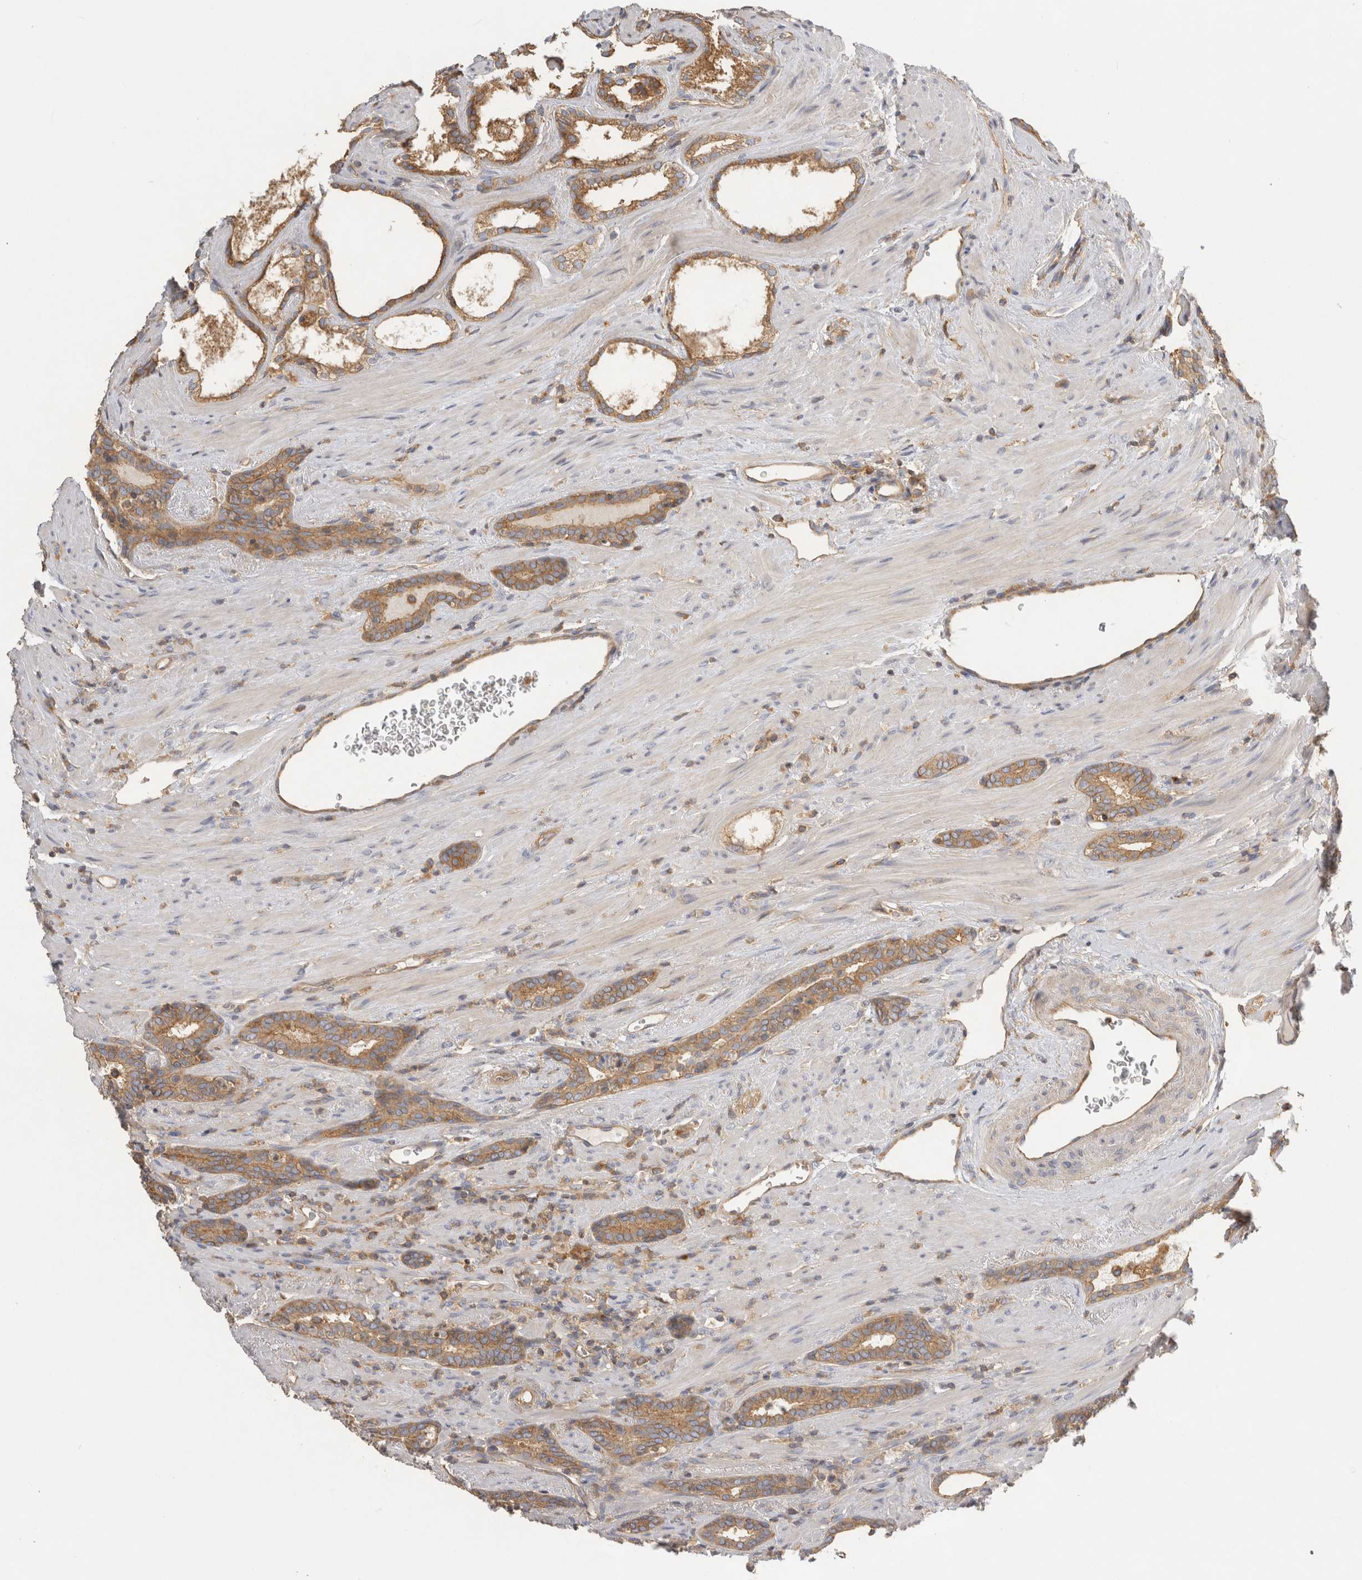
{"staining": {"intensity": "moderate", "quantity": ">75%", "location": "cytoplasmic/membranous"}, "tissue": "prostate cancer", "cell_type": "Tumor cells", "image_type": "cancer", "snomed": [{"axis": "morphology", "description": "Adenocarcinoma, High grade"}, {"axis": "topography", "description": "Prostate"}], "caption": "A medium amount of moderate cytoplasmic/membranous positivity is appreciated in about >75% of tumor cells in prostate cancer (adenocarcinoma (high-grade)) tissue. The staining was performed using DAB (3,3'-diaminobenzidine), with brown indicating positive protein expression. Nuclei are stained blue with hematoxylin.", "gene": "CHMP6", "patient": {"sex": "male", "age": 71}}